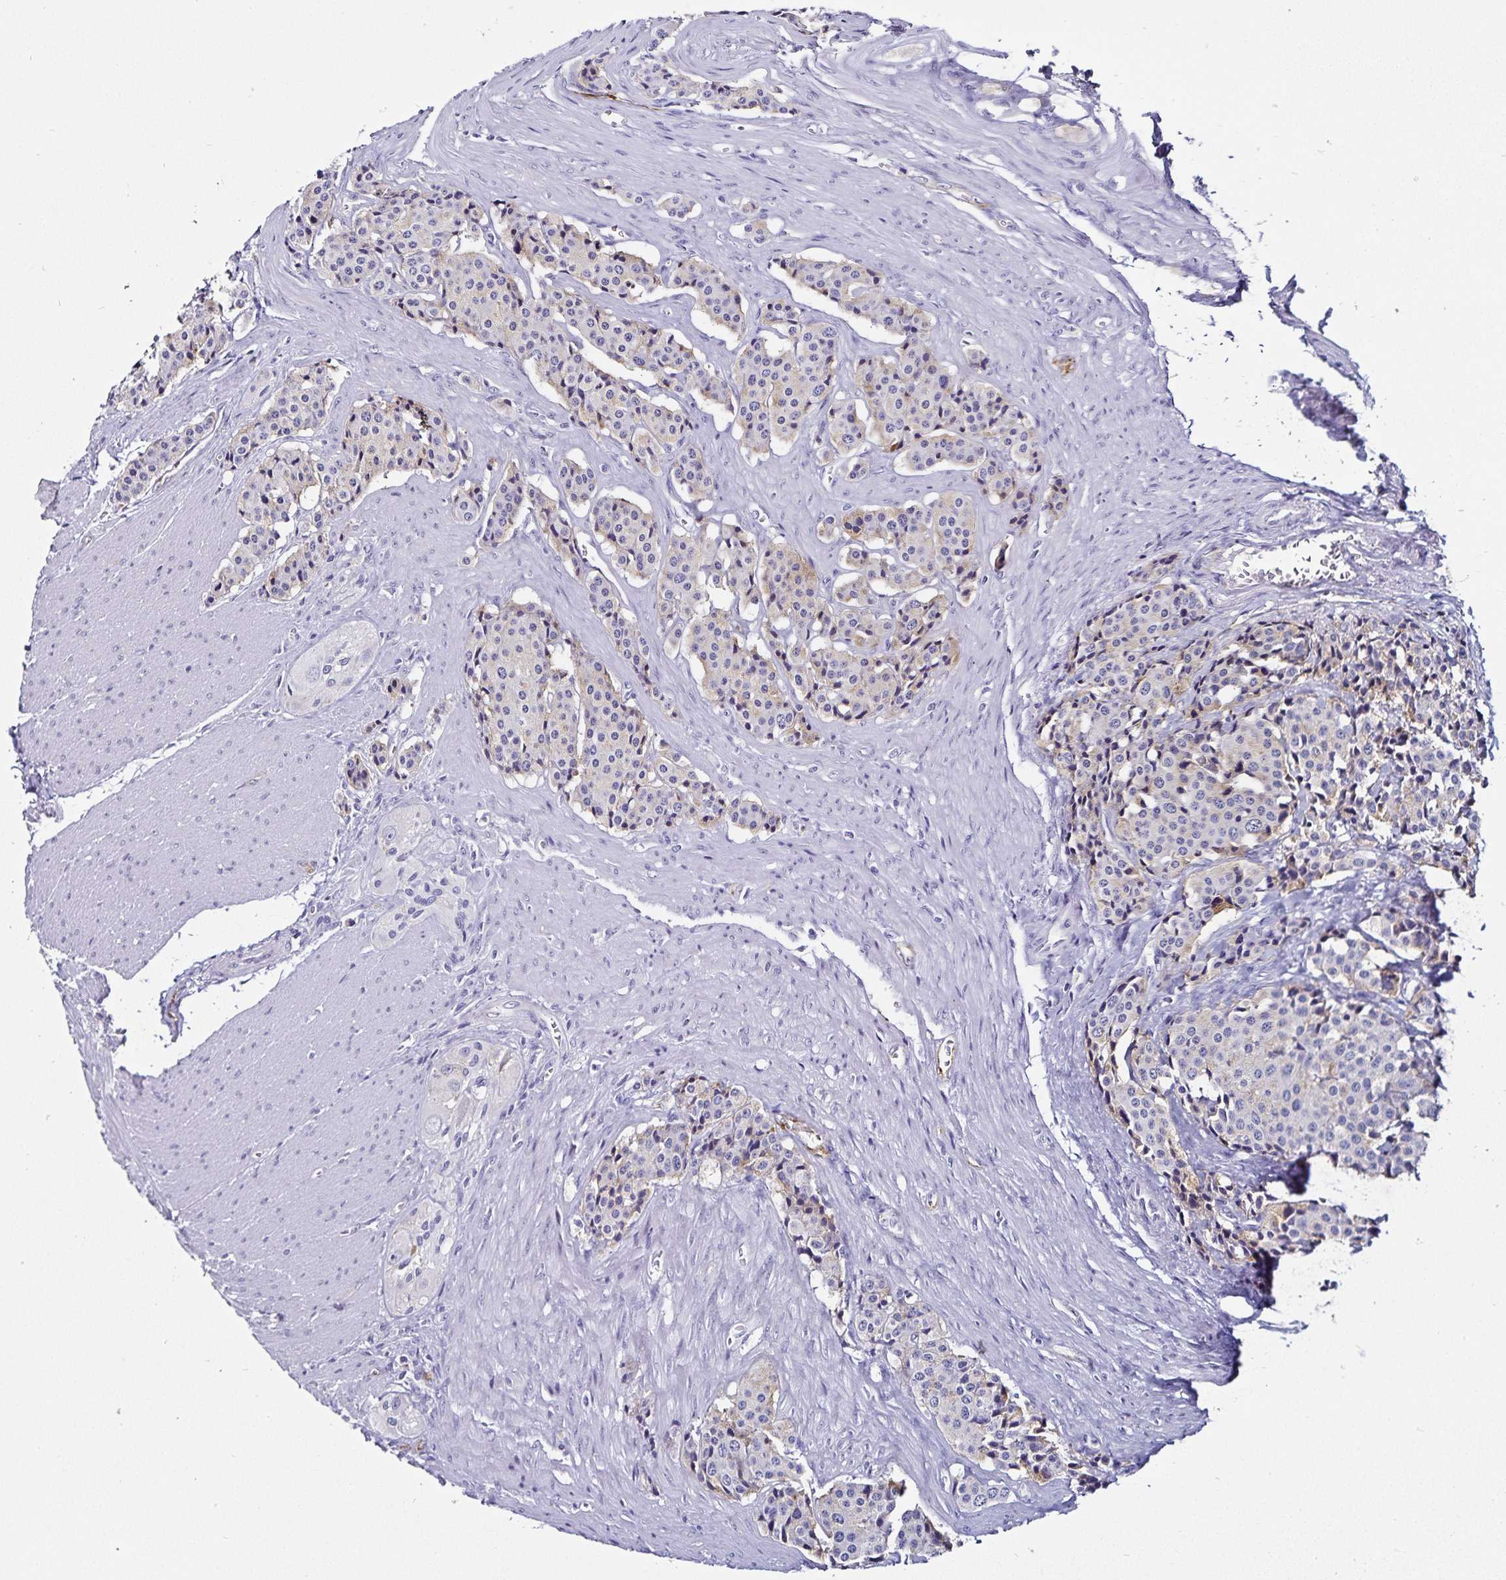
{"staining": {"intensity": "weak", "quantity": "<25%", "location": "cytoplasmic/membranous"}, "tissue": "carcinoid", "cell_type": "Tumor cells", "image_type": "cancer", "snomed": [{"axis": "morphology", "description": "Carcinoid, malignant, NOS"}, {"axis": "topography", "description": "Small intestine"}], "caption": "A histopathology image of carcinoid stained for a protein exhibits no brown staining in tumor cells.", "gene": "TSPAN7", "patient": {"sex": "male", "age": 73}}